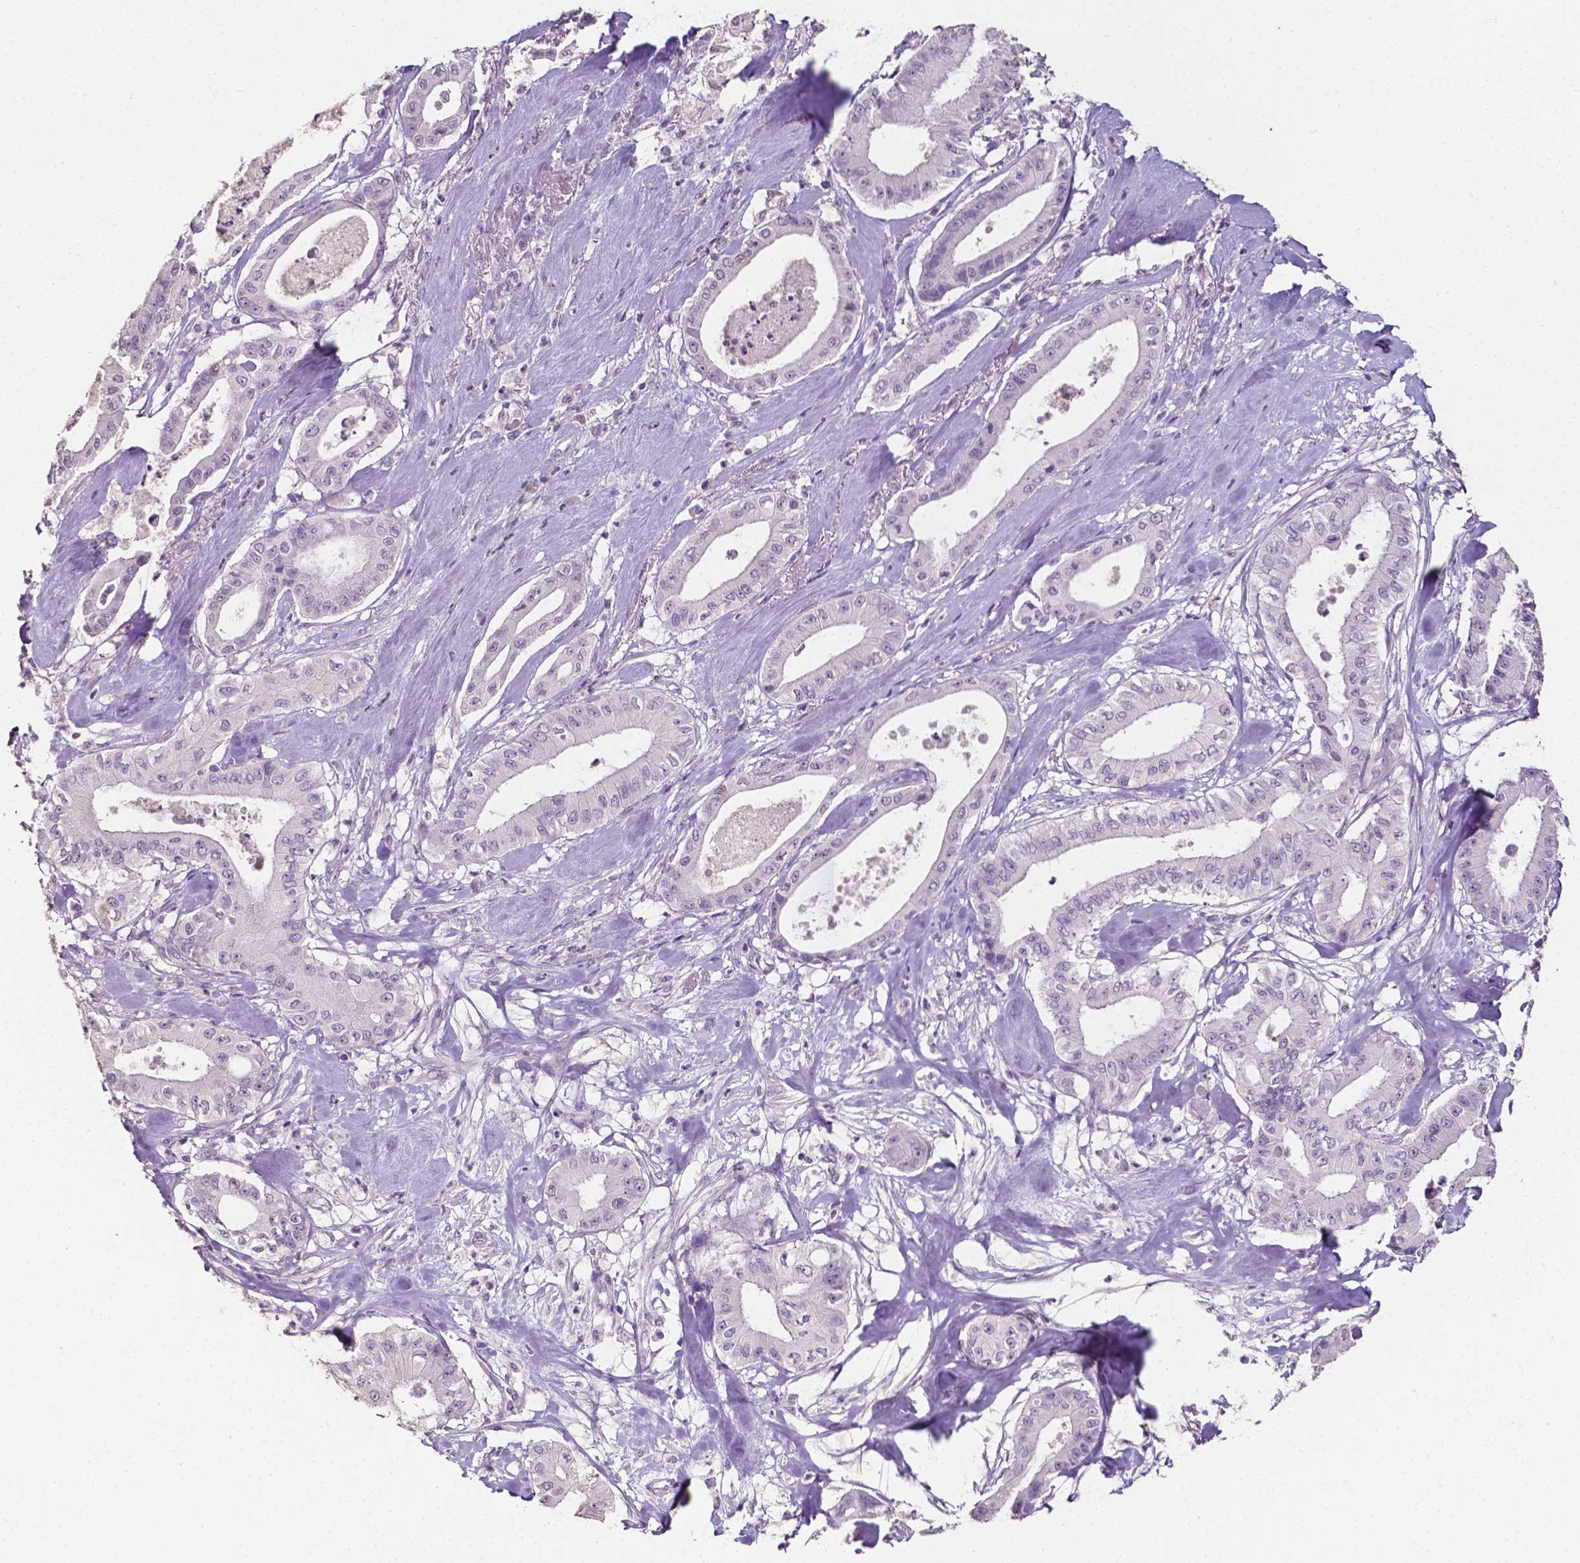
{"staining": {"intensity": "negative", "quantity": "none", "location": "none"}, "tissue": "pancreatic cancer", "cell_type": "Tumor cells", "image_type": "cancer", "snomed": [{"axis": "morphology", "description": "Adenocarcinoma, NOS"}, {"axis": "topography", "description": "Pancreas"}], "caption": "Image shows no protein positivity in tumor cells of pancreatic cancer (adenocarcinoma) tissue.", "gene": "PSAT1", "patient": {"sex": "male", "age": 71}}